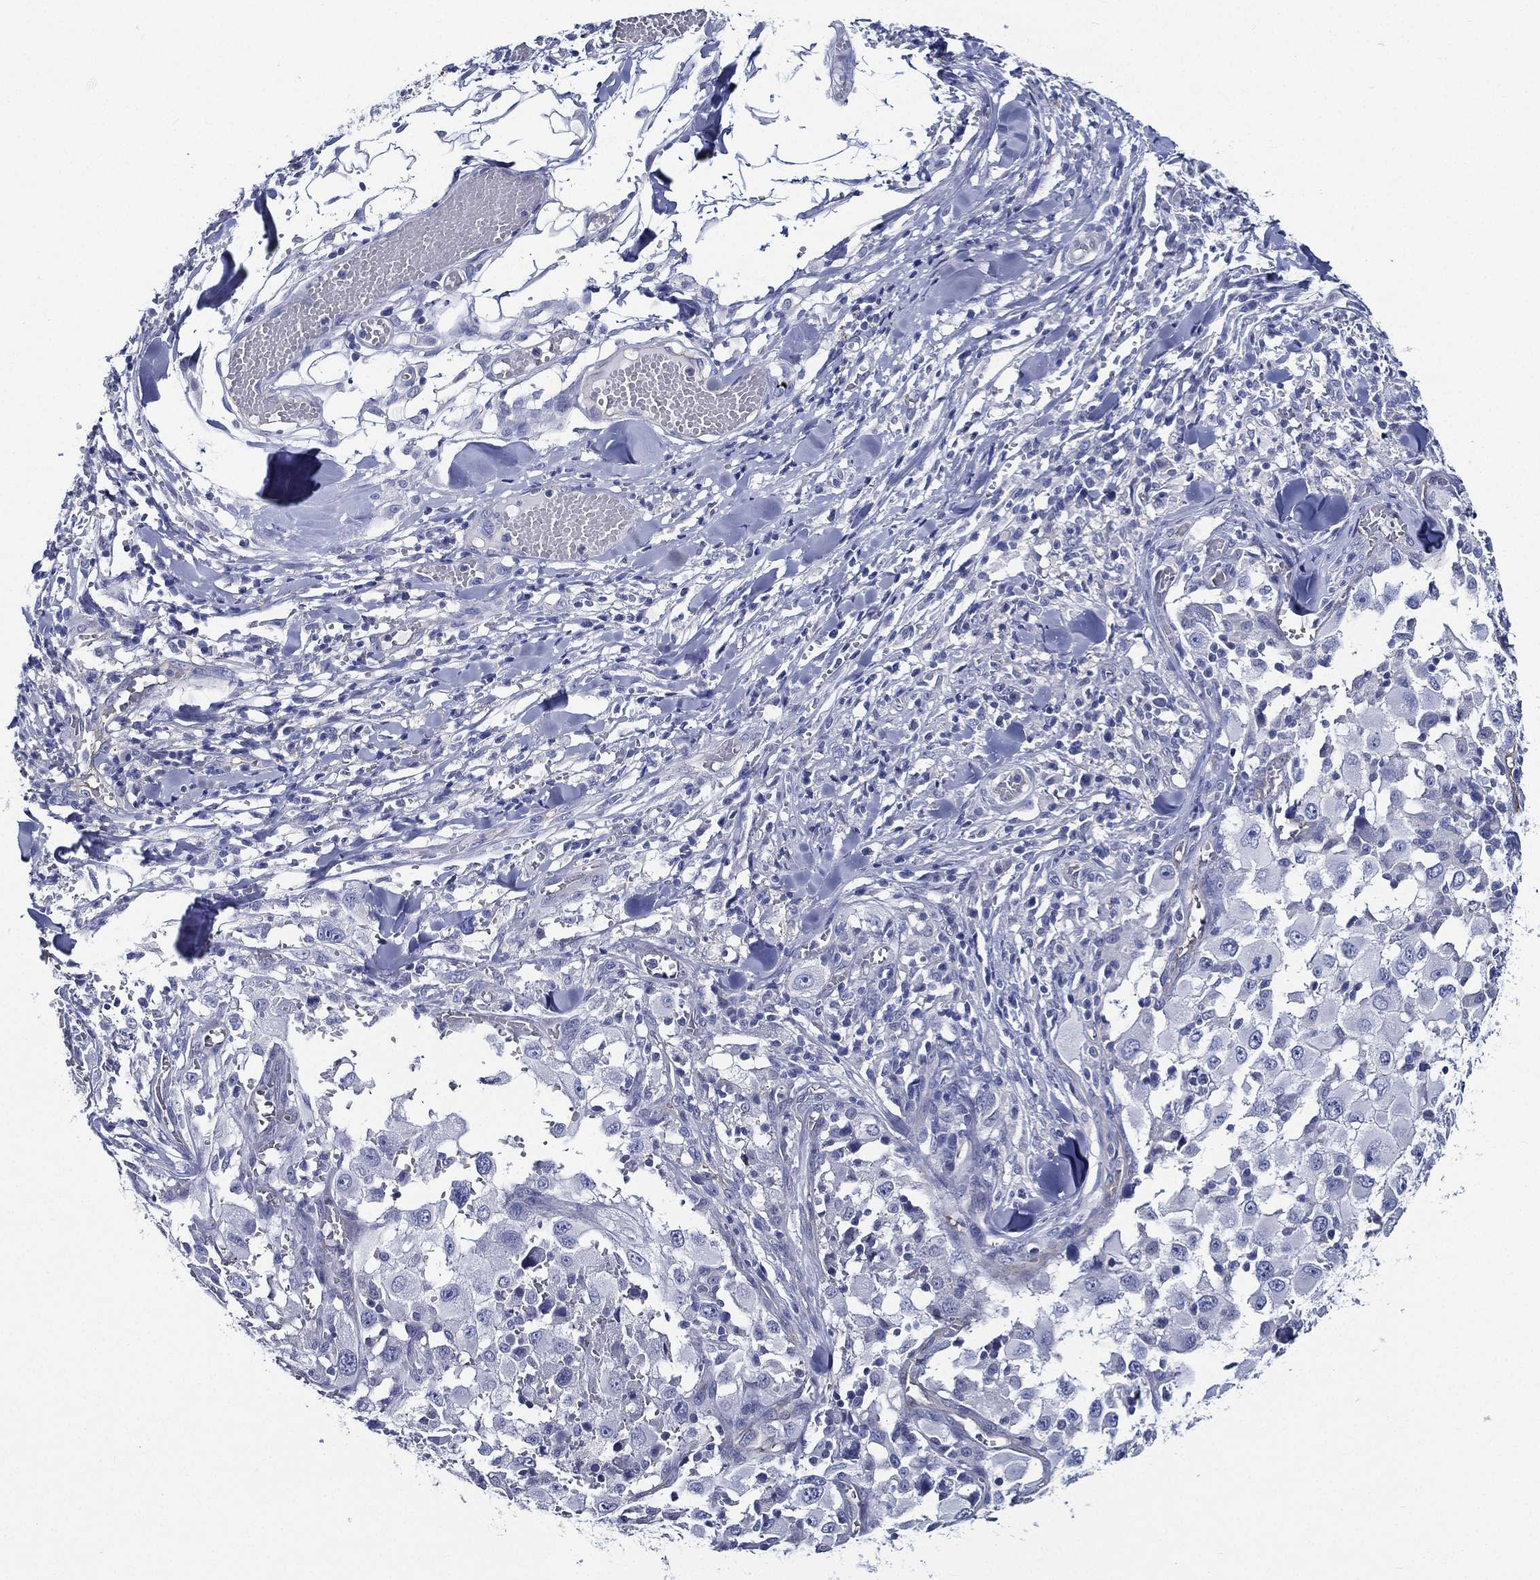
{"staining": {"intensity": "negative", "quantity": "none", "location": "none"}, "tissue": "melanoma", "cell_type": "Tumor cells", "image_type": "cancer", "snomed": [{"axis": "morphology", "description": "Malignant melanoma, Metastatic site"}, {"axis": "topography", "description": "Lymph node"}], "caption": "Immunohistochemical staining of melanoma reveals no significant positivity in tumor cells.", "gene": "NEDD9", "patient": {"sex": "male", "age": 50}}